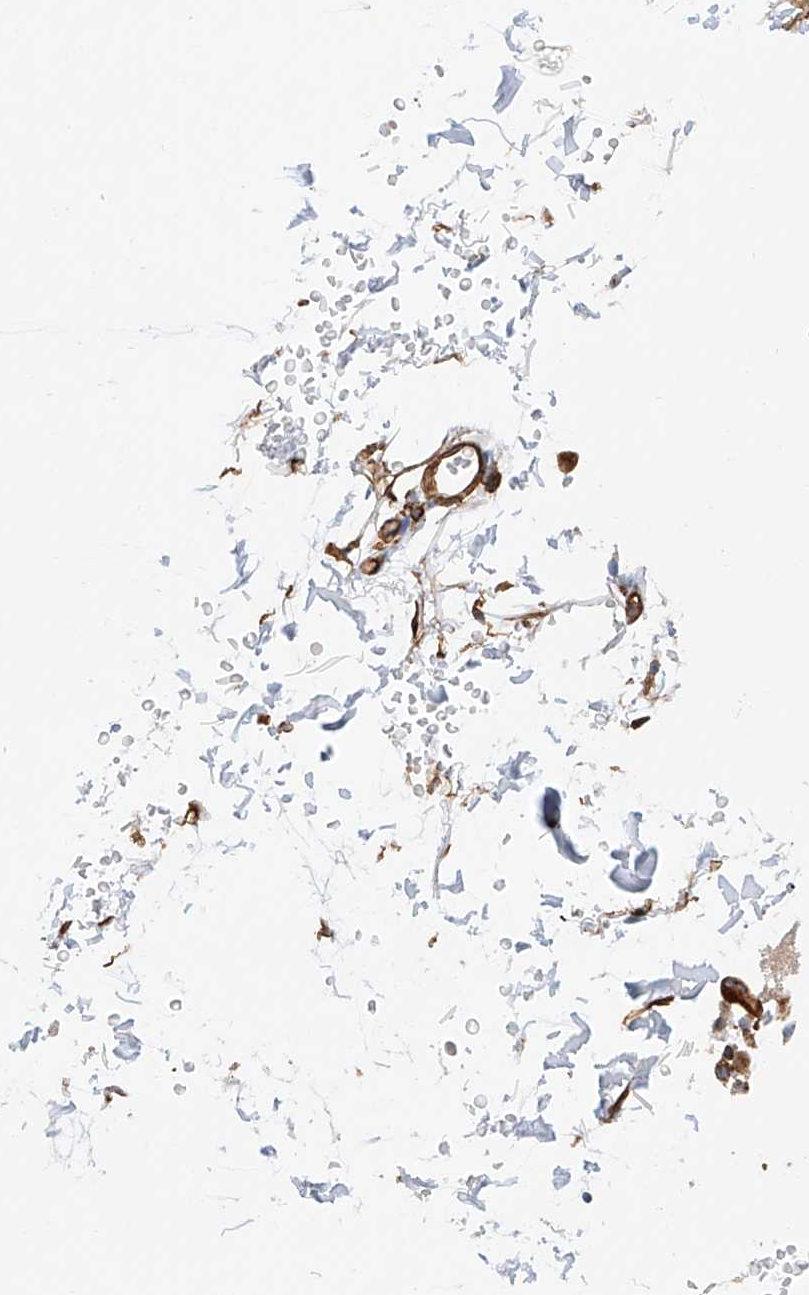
{"staining": {"intensity": "moderate", "quantity": ">75%", "location": "cytoplasmic/membranous"}, "tissue": "bronchus", "cell_type": "Respiratory epithelial cells", "image_type": "normal", "snomed": [{"axis": "morphology", "description": "Normal tissue, NOS"}, {"axis": "morphology", "description": "Inflammation, NOS"}, {"axis": "topography", "description": "Cartilage tissue"}, {"axis": "topography", "description": "Bronchus"}, {"axis": "topography", "description": "Lung"}], "caption": "Protein expression by IHC displays moderate cytoplasmic/membranous staining in approximately >75% of respiratory epithelial cells in normal bronchus. The protein of interest is shown in brown color, while the nuclei are stained blue.", "gene": "NDUFV3", "patient": {"sex": "female", "age": 64}}